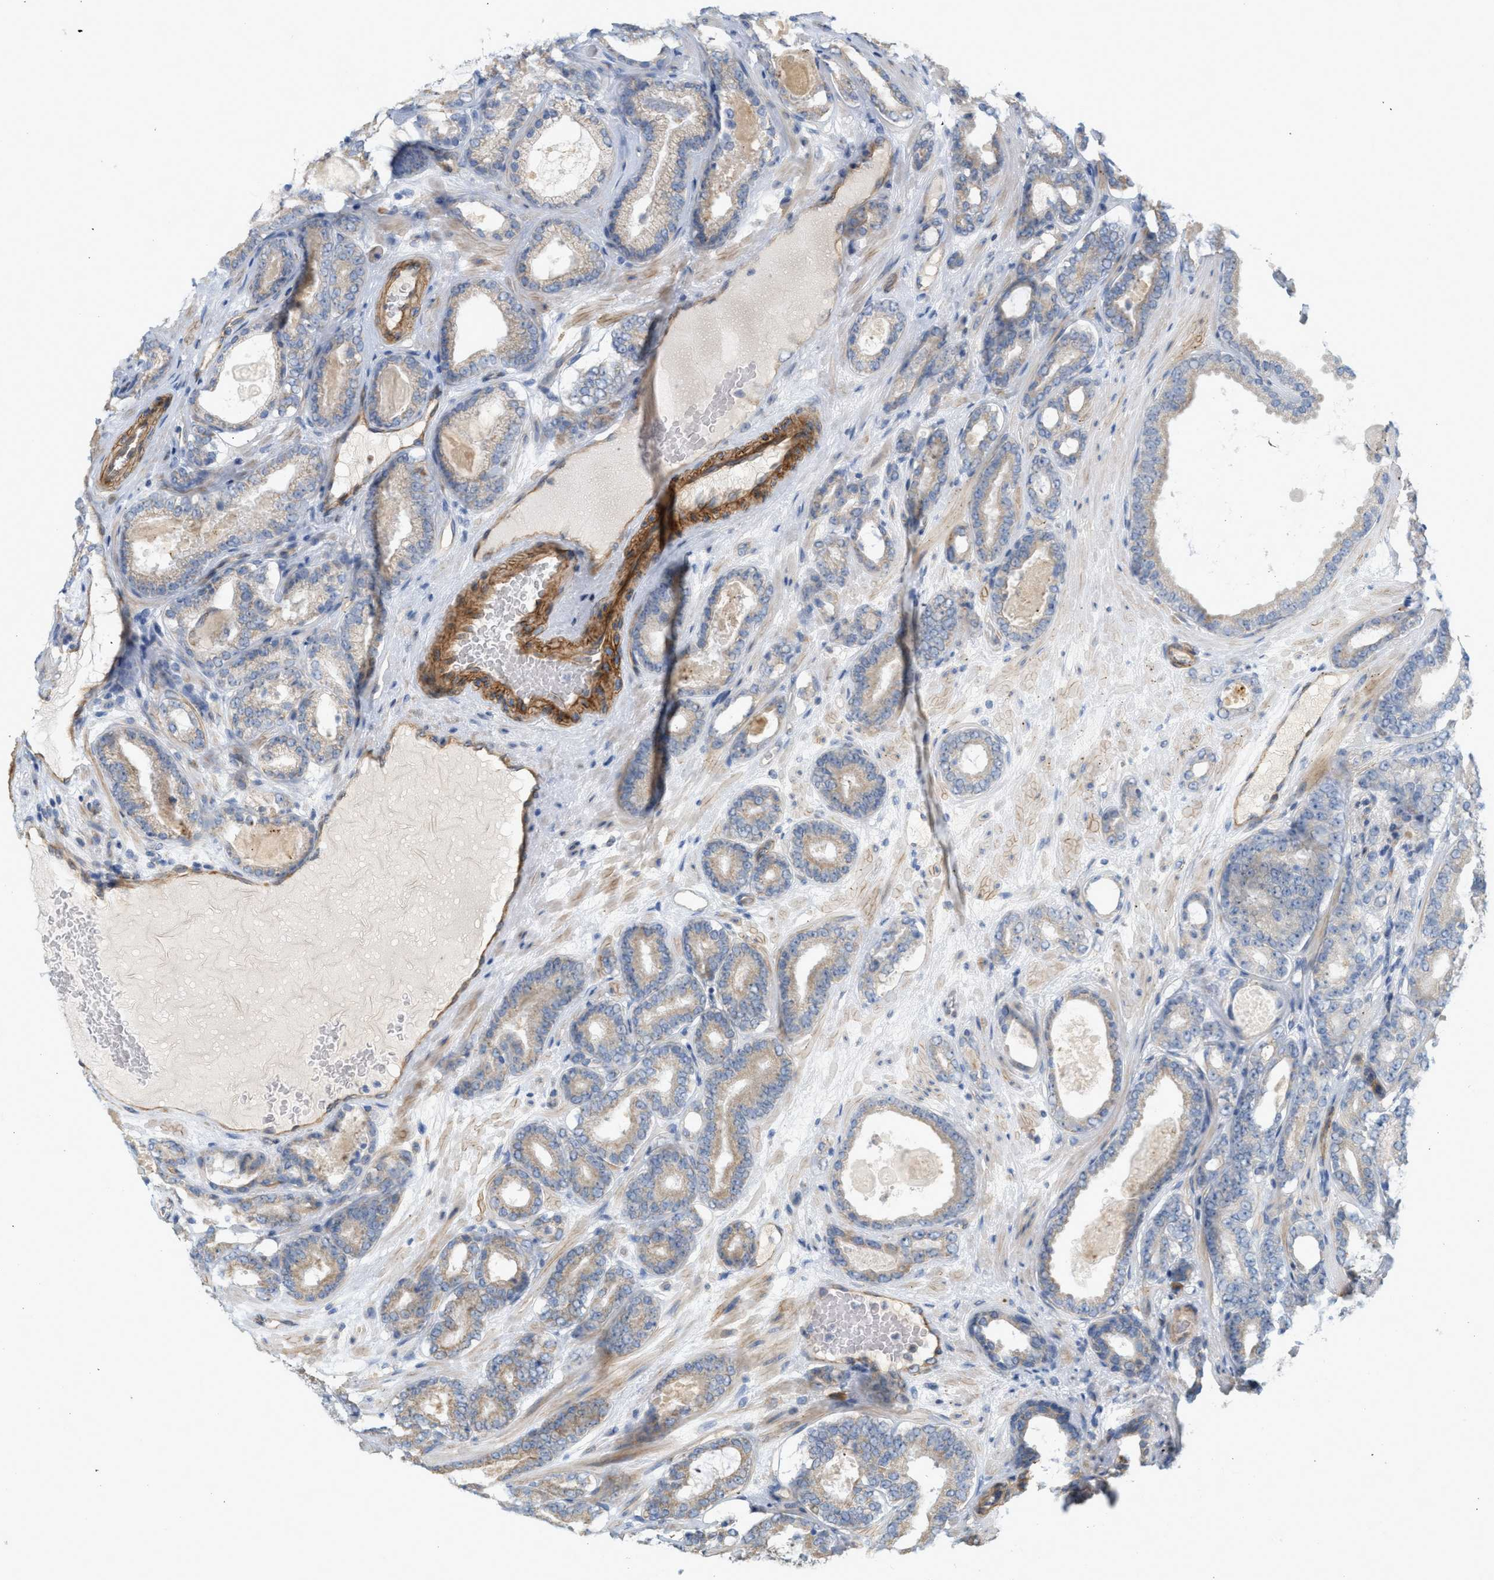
{"staining": {"intensity": "weak", "quantity": ">75%", "location": "cytoplasmic/membranous"}, "tissue": "prostate cancer", "cell_type": "Tumor cells", "image_type": "cancer", "snomed": [{"axis": "morphology", "description": "Adenocarcinoma, High grade"}, {"axis": "topography", "description": "Prostate"}], "caption": "The histopathology image exhibits immunohistochemical staining of high-grade adenocarcinoma (prostate). There is weak cytoplasmic/membranous positivity is seen in about >75% of tumor cells. (DAB (3,3'-diaminobenzidine) IHC, brown staining for protein, blue staining for nuclei).", "gene": "SVOP", "patient": {"sex": "male", "age": 60}}